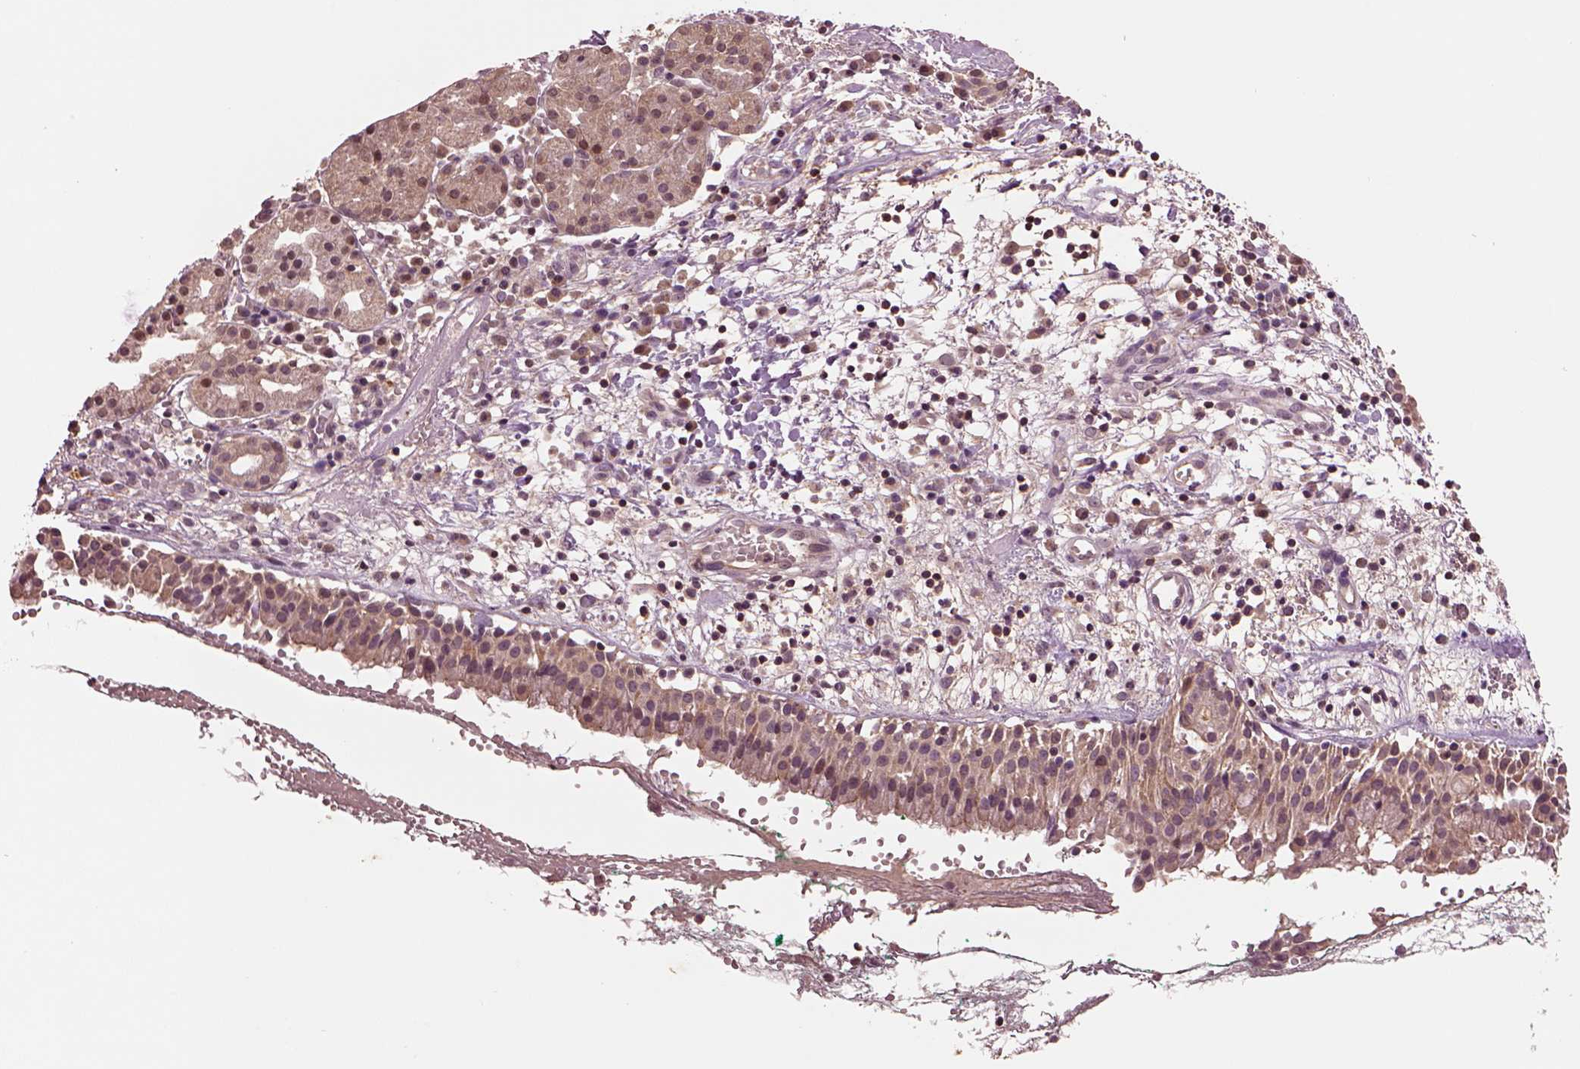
{"staining": {"intensity": "moderate", "quantity": ">75%", "location": "cytoplasmic/membranous"}, "tissue": "nasopharynx", "cell_type": "Respiratory epithelial cells", "image_type": "normal", "snomed": [{"axis": "morphology", "description": "Normal tissue, NOS"}, {"axis": "morphology", "description": "Basal cell carcinoma"}, {"axis": "topography", "description": "Cartilage tissue"}, {"axis": "topography", "description": "Nasopharynx"}, {"axis": "topography", "description": "Oral tissue"}], "caption": "A high-resolution image shows immunohistochemistry (IHC) staining of benign nasopharynx, which shows moderate cytoplasmic/membranous expression in about >75% of respiratory epithelial cells.", "gene": "MTHFS", "patient": {"sex": "female", "age": 77}}